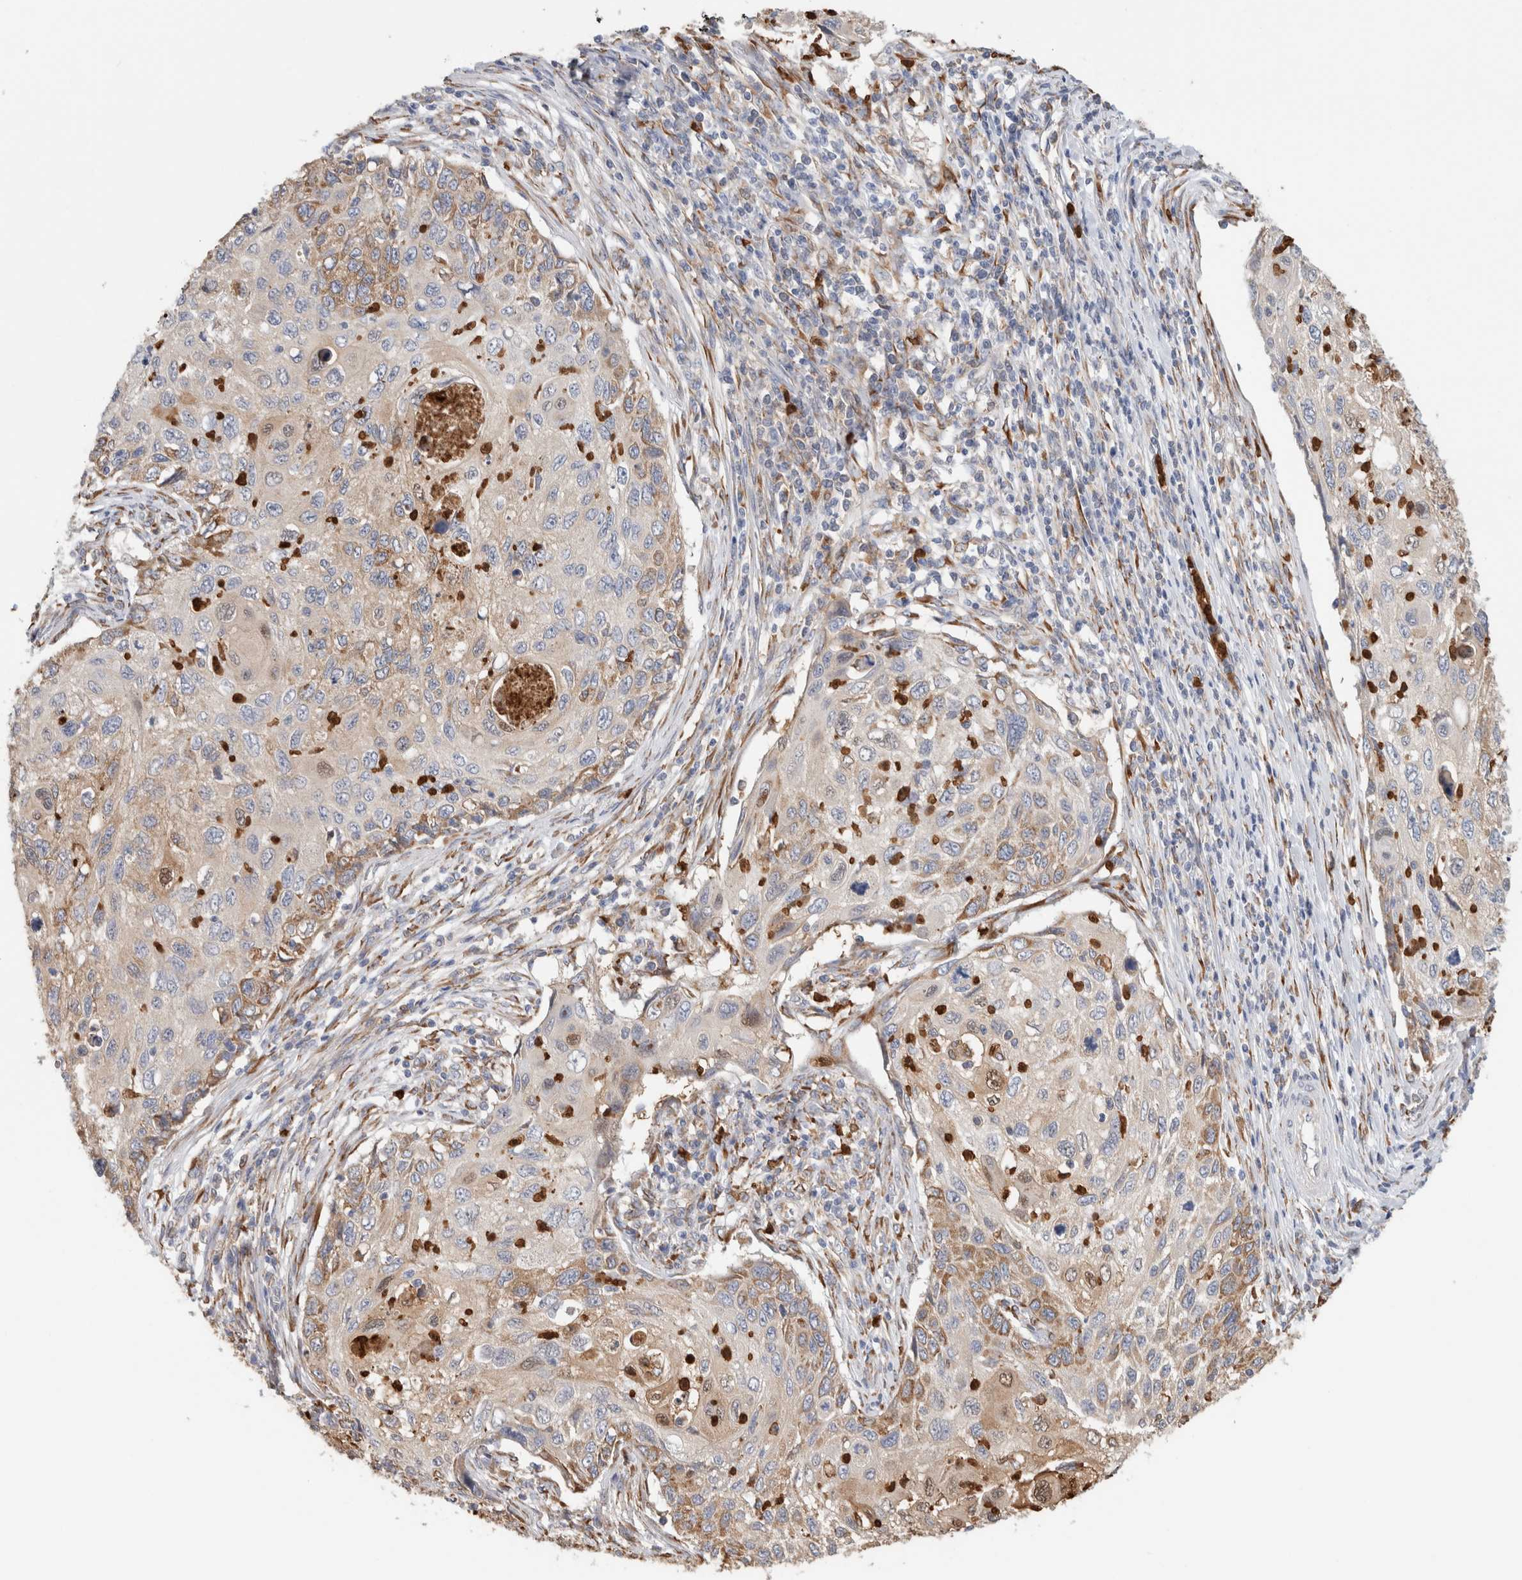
{"staining": {"intensity": "weak", "quantity": "25%-75%", "location": "cytoplasmic/membranous"}, "tissue": "cervical cancer", "cell_type": "Tumor cells", "image_type": "cancer", "snomed": [{"axis": "morphology", "description": "Squamous cell carcinoma, NOS"}, {"axis": "topography", "description": "Cervix"}], "caption": "Protein expression analysis of human cervical cancer (squamous cell carcinoma) reveals weak cytoplasmic/membranous positivity in about 25%-75% of tumor cells.", "gene": "P4HA1", "patient": {"sex": "female", "age": 70}}